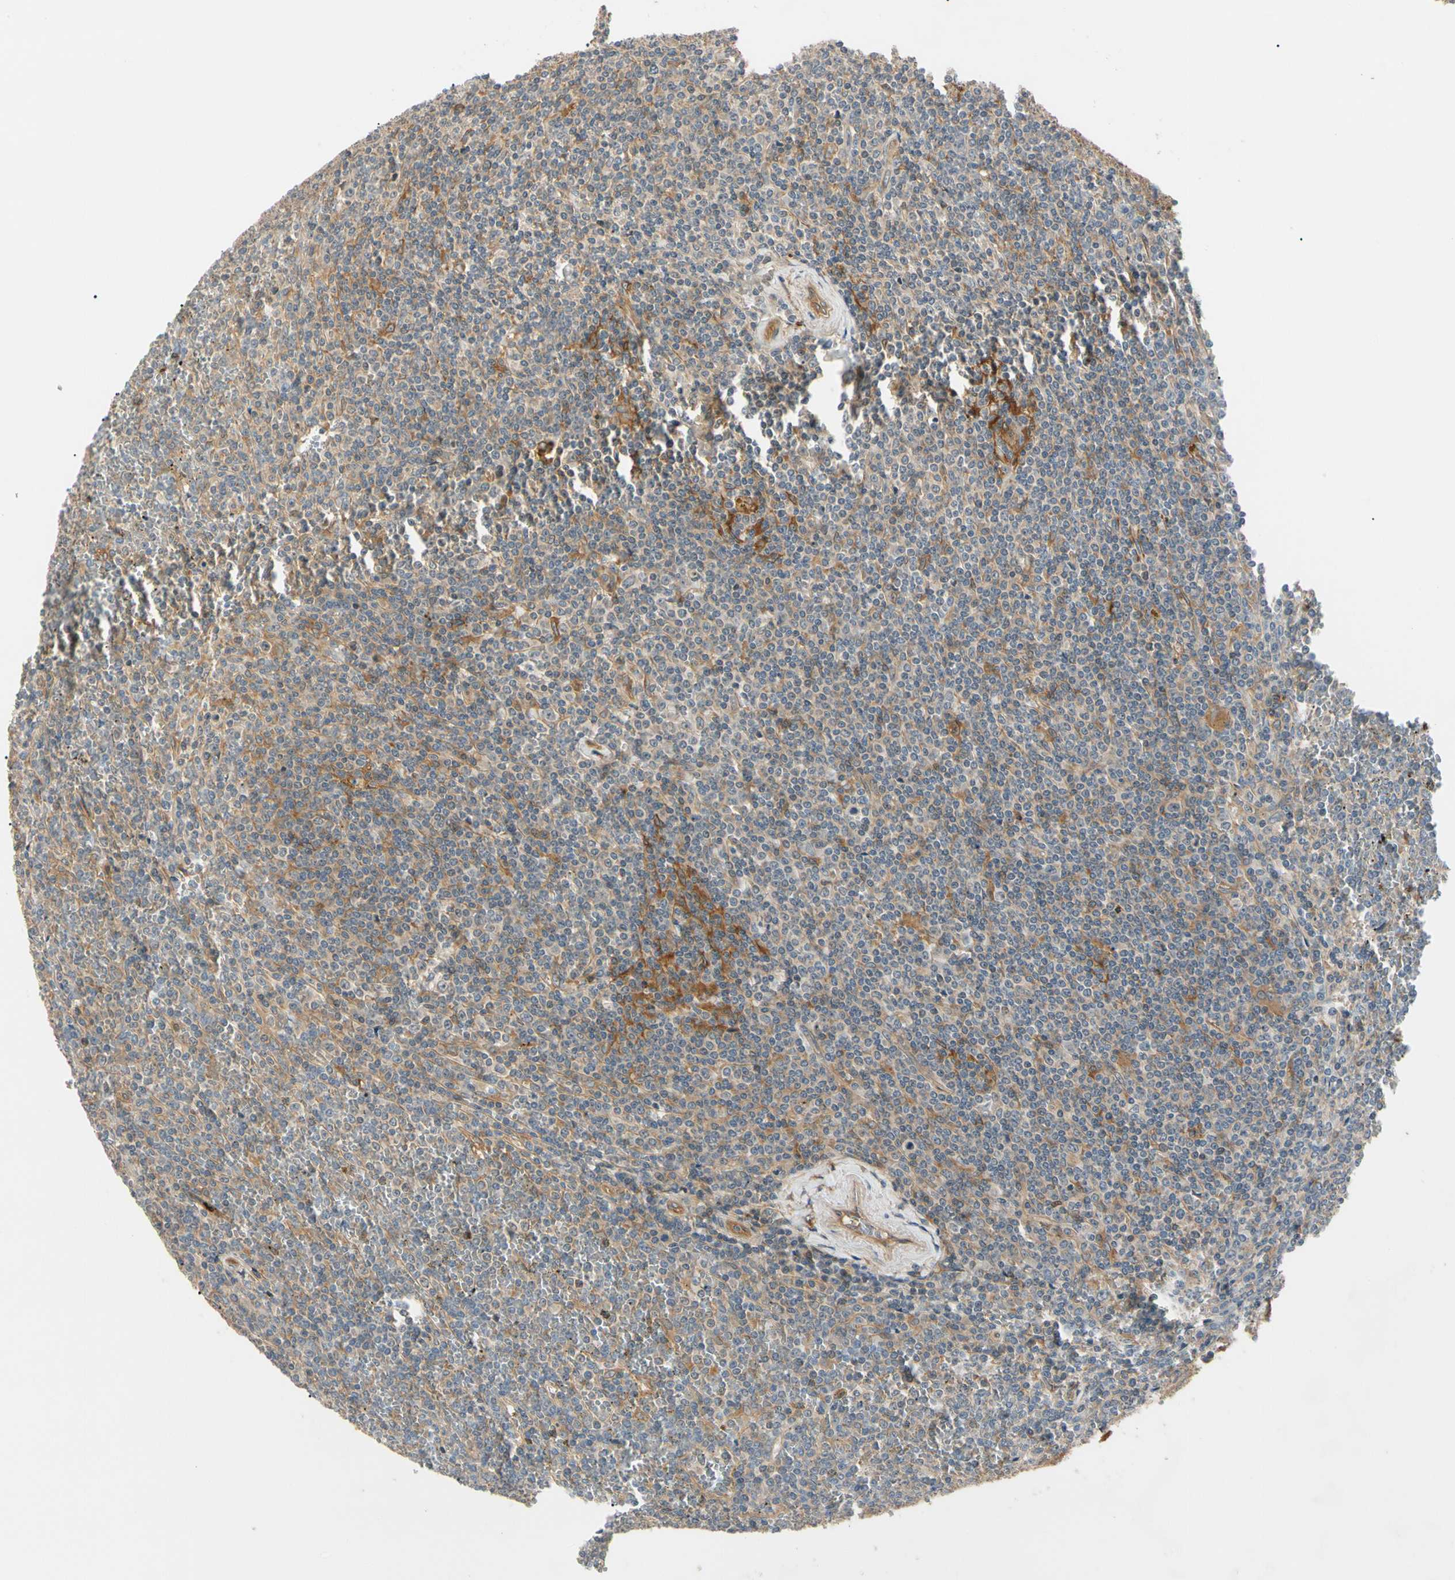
{"staining": {"intensity": "moderate", "quantity": ">75%", "location": "cytoplasmic/membranous"}, "tissue": "lymphoma", "cell_type": "Tumor cells", "image_type": "cancer", "snomed": [{"axis": "morphology", "description": "Malignant lymphoma, non-Hodgkin's type, Low grade"}, {"axis": "topography", "description": "Spleen"}], "caption": "A brown stain highlights moderate cytoplasmic/membranous staining of a protein in low-grade malignant lymphoma, non-Hodgkin's type tumor cells.", "gene": "F2R", "patient": {"sex": "female", "age": 19}}